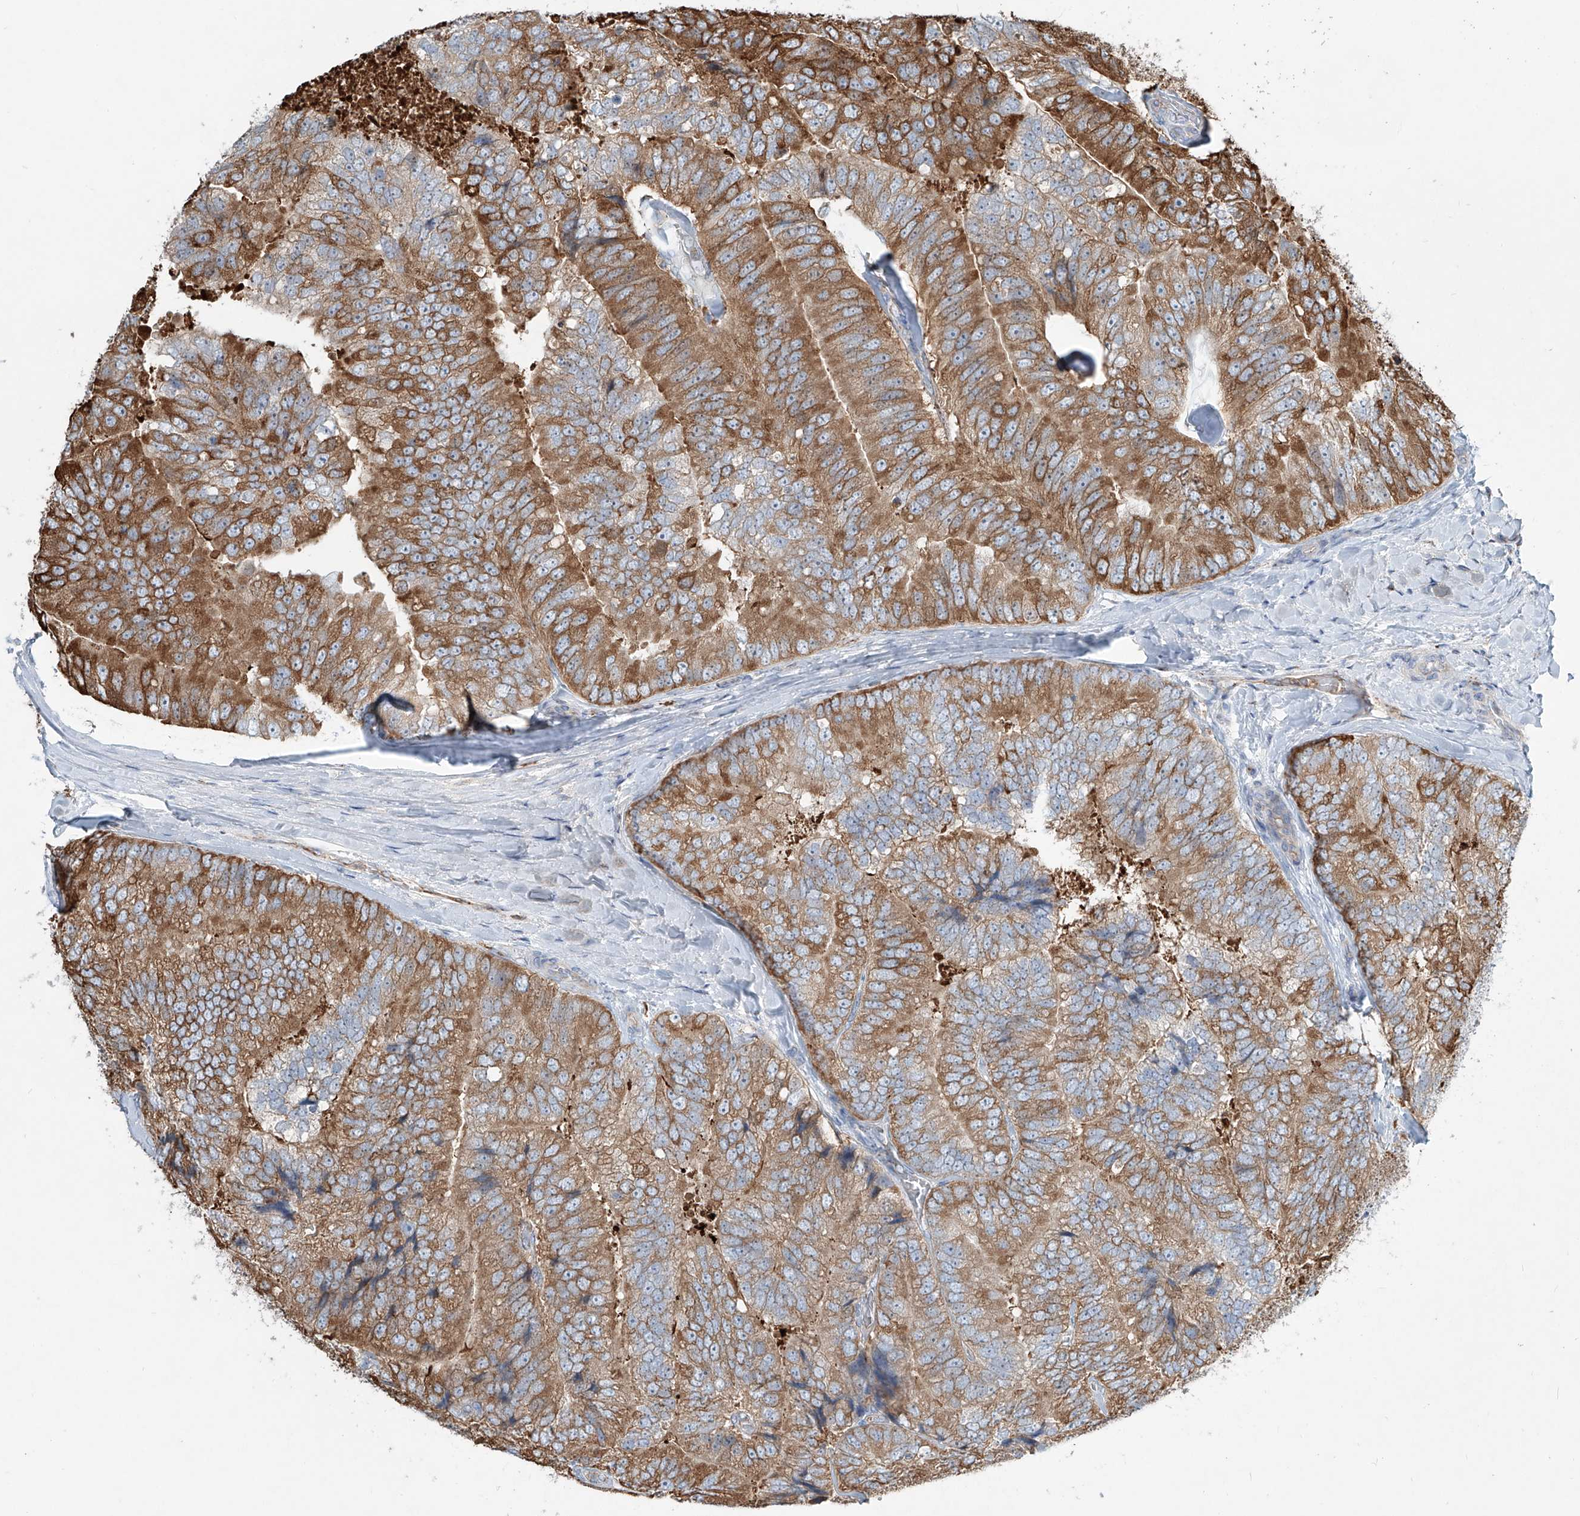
{"staining": {"intensity": "moderate", "quantity": ">75%", "location": "cytoplasmic/membranous"}, "tissue": "prostate cancer", "cell_type": "Tumor cells", "image_type": "cancer", "snomed": [{"axis": "morphology", "description": "Adenocarcinoma, High grade"}, {"axis": "topography", "description": "Prostate"}], "caption": "An image showing moderate cytoplasmic/membranous positivity in approximately >75% of tumor cells in prostate cancer, as visualized by brown immunohistochemical staining.", "gene": "CDH5", "patient": {"sex": "male", "age": 70}}